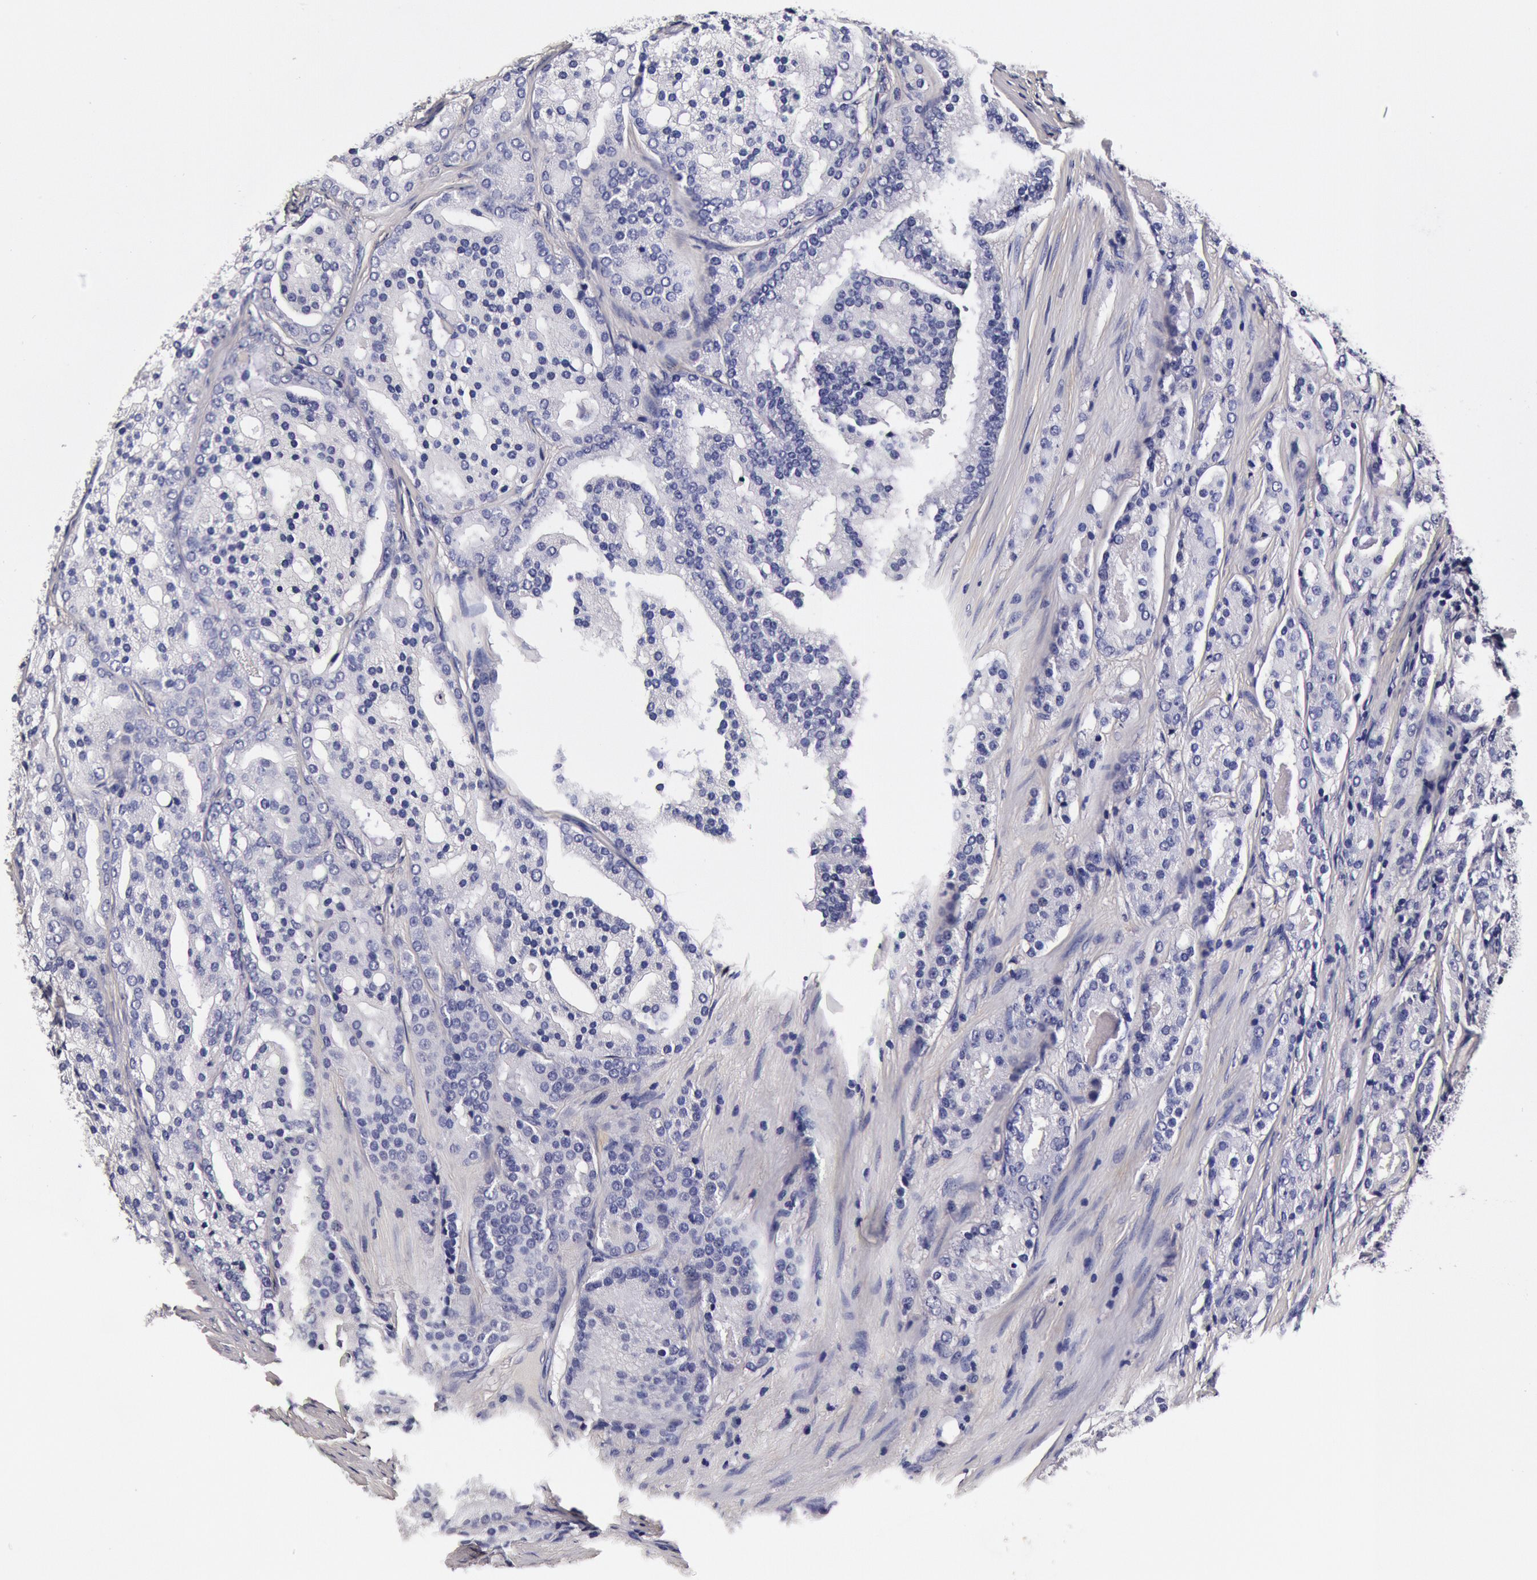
{"staining": {"intensity": "negative", "quantity": "none", "location": "none"}, "tissue": "prostate cancer", "cell_type": "Tumor cells", "image_type": "cancer", "snomed": [{"axis": "morphology", "description": "Adenocarcinoma, High grade"}, {"axis": "topography", "description": "Prostate"}], "caption": "This is a micrograph of immunohistochemistry (IHC) staining of high-grade adenocarcinoma (prostate), which shows no positivity in tumor cells.", "gene": "CCDC22", "patient": {"sex": "male", "age": 64}}